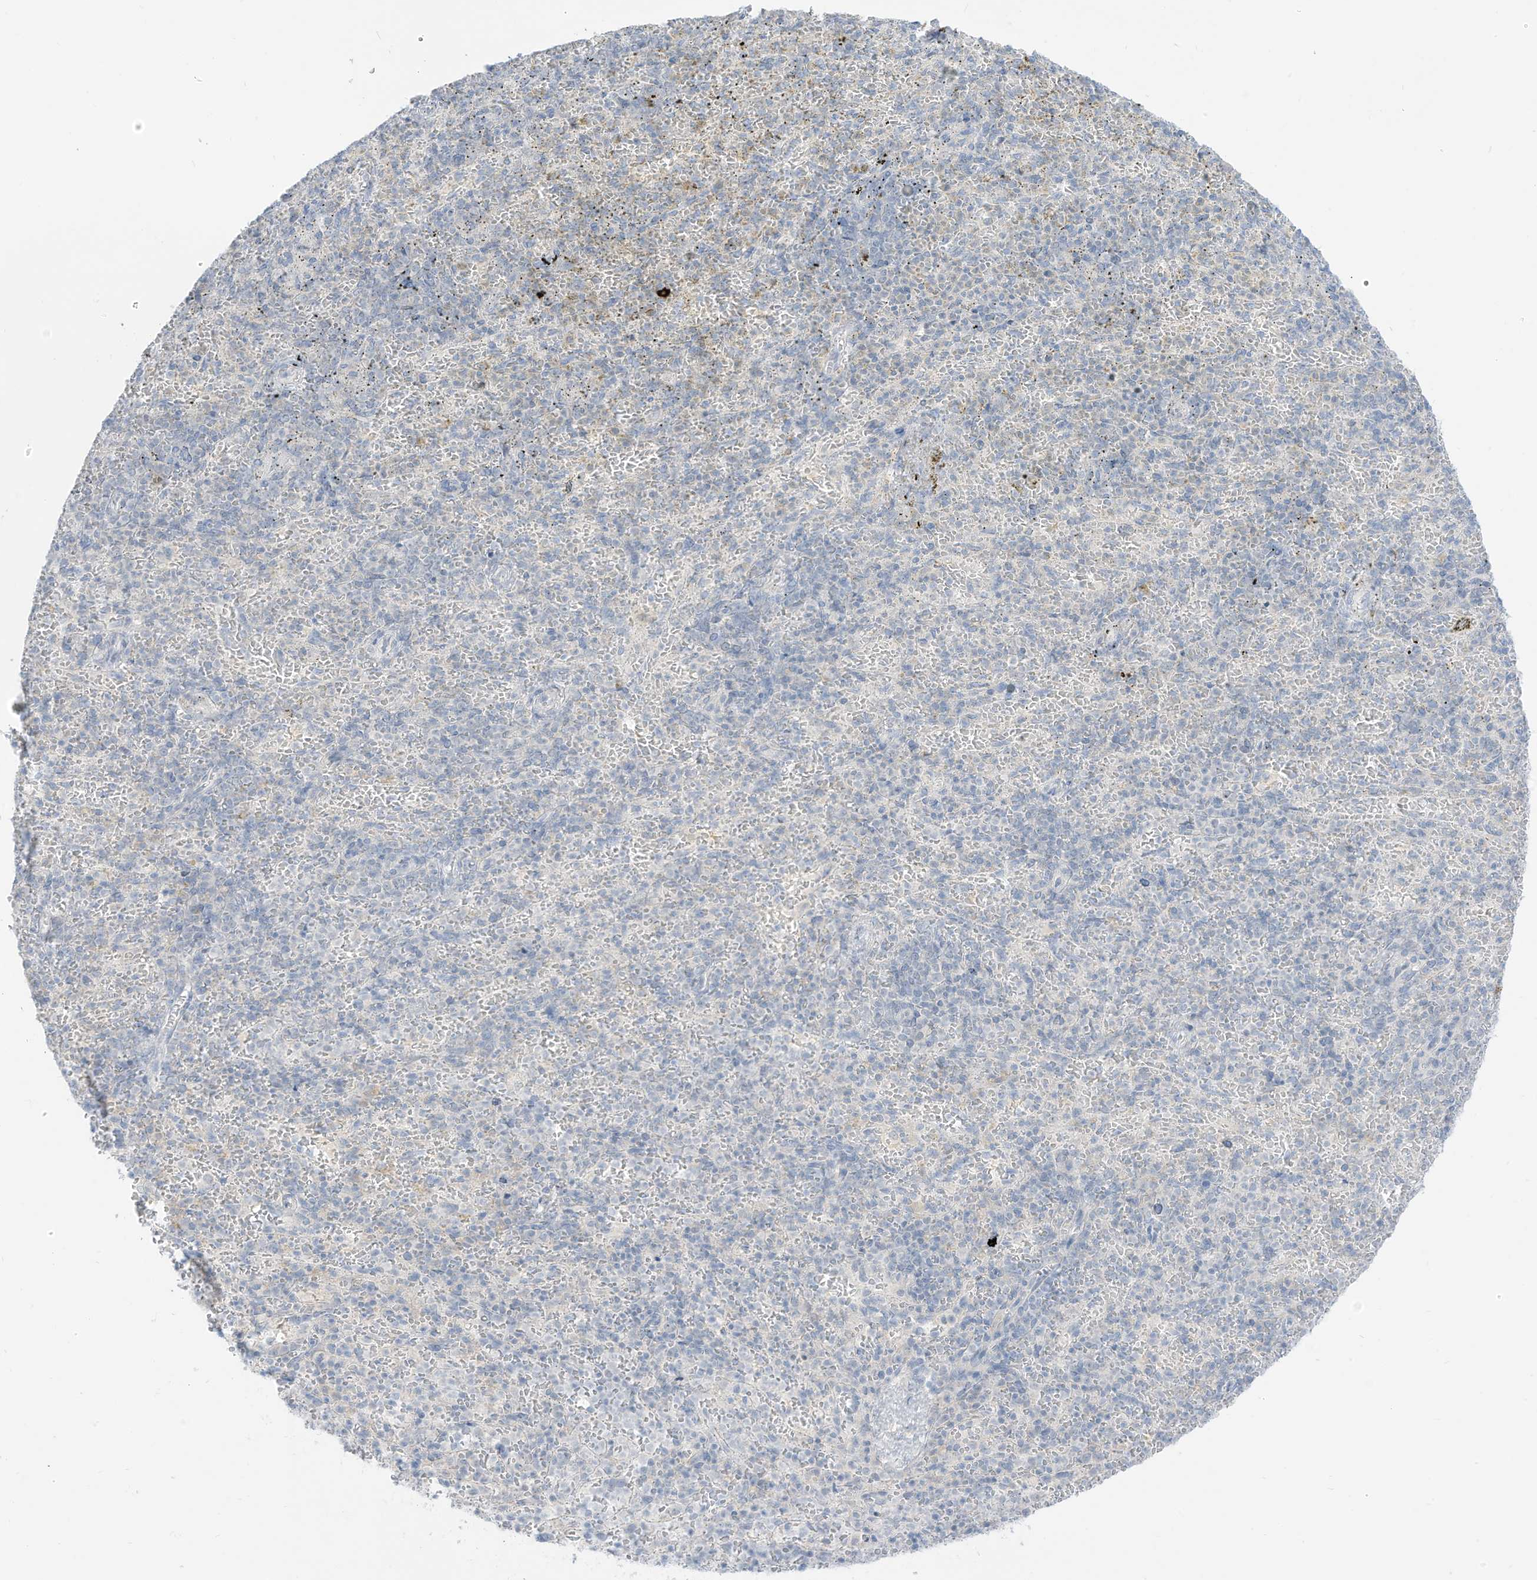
{"staining": {"intensity": "negative", "quantity": "none", "location": "none"}, "tissue": "spleen", "cell_type": "Cells in red pulp", "image_type": "normal", "snomed": [{"axis": "morphology", "description": "Normal tissue, NOS"}, {"axis": "topography", "description": "Spleen"}], "caption": "This is an IHC photomicrograph of unremarkable spleen. There is no expression in cells in red pulp.", "gene": "OGT", "patient": {"sex": "female", "age": 74}}